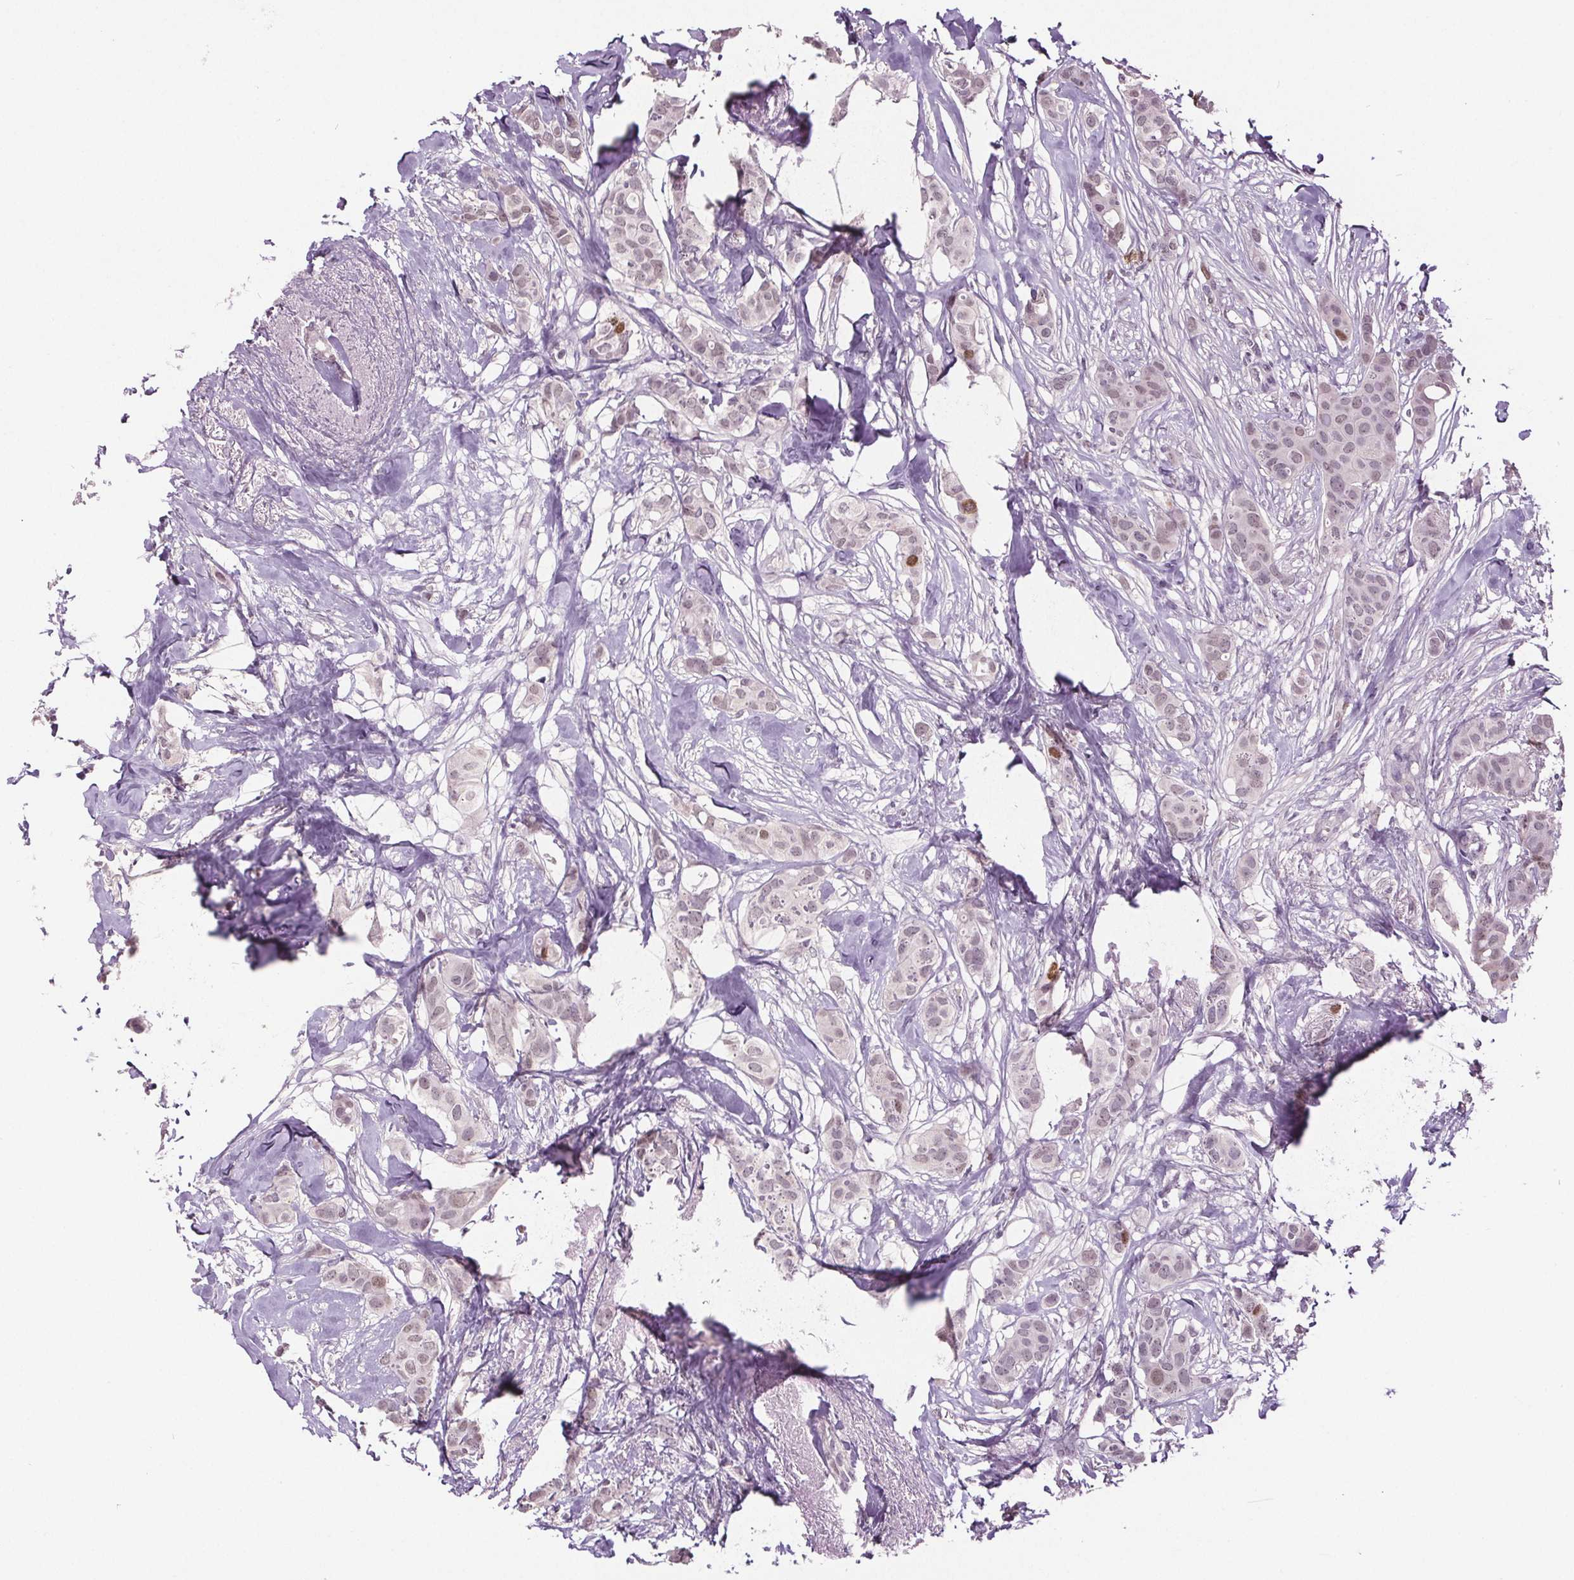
{"staining": {"intensity": "weak", "quantity": "25%-75%", "location": "nuclear"}, "tissue": "breast cancer", "cell_type": "Tumor cells", "image_type": "cancer", "snomed": [{"axis": "morphology", "description": "Duct carcinoma"}, {"axis": "topography", "description": "Breast"}], "caption": "This micrograph displays IHC staining of human invasive ductal carcinoma (breast), with low weak nuclear positivity in about 25%-75% of tumor cells.", "gene": "CENPF", "patient": {"sex": "female", "age": 62}}